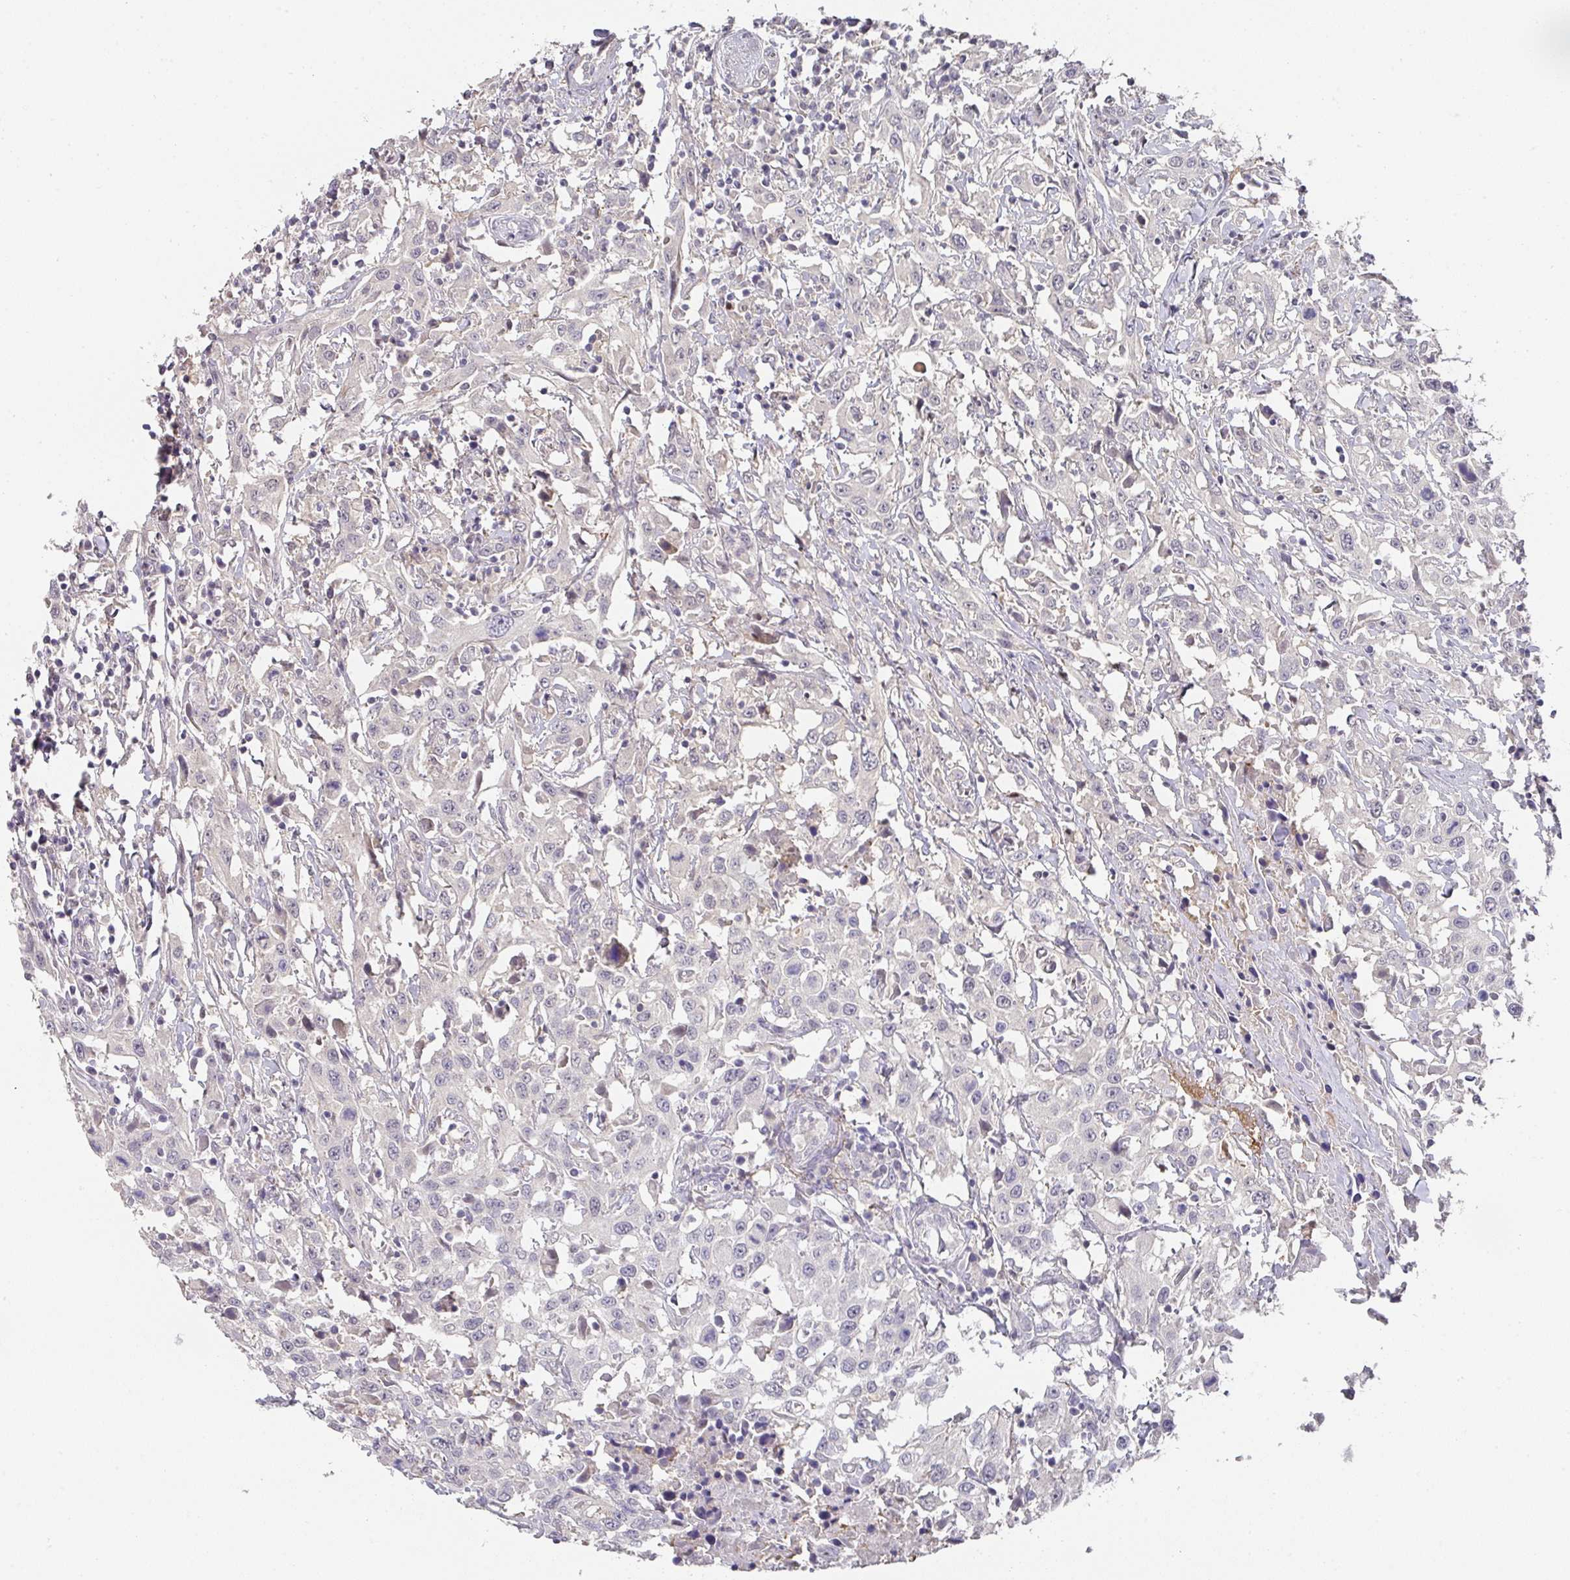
{"staining": {"intensity": "negative", "quantity": "none", "location": "none"}, "tissue": "urothelial cancer", "cell_type": "Tumor cells", "image_type": "cancer", "snomed": [{"axis": "morphology", "description": "Urothelial carcinoma, High grade"}, {"axis": "topography", "description": "Urinary bladder"}], "caption": "IHC of urothelial carcinoma (high-grade) exhibits no expression in tumor cells.", "gene": "FOXN4", "patient": {"sex": "male", "age": 61}}